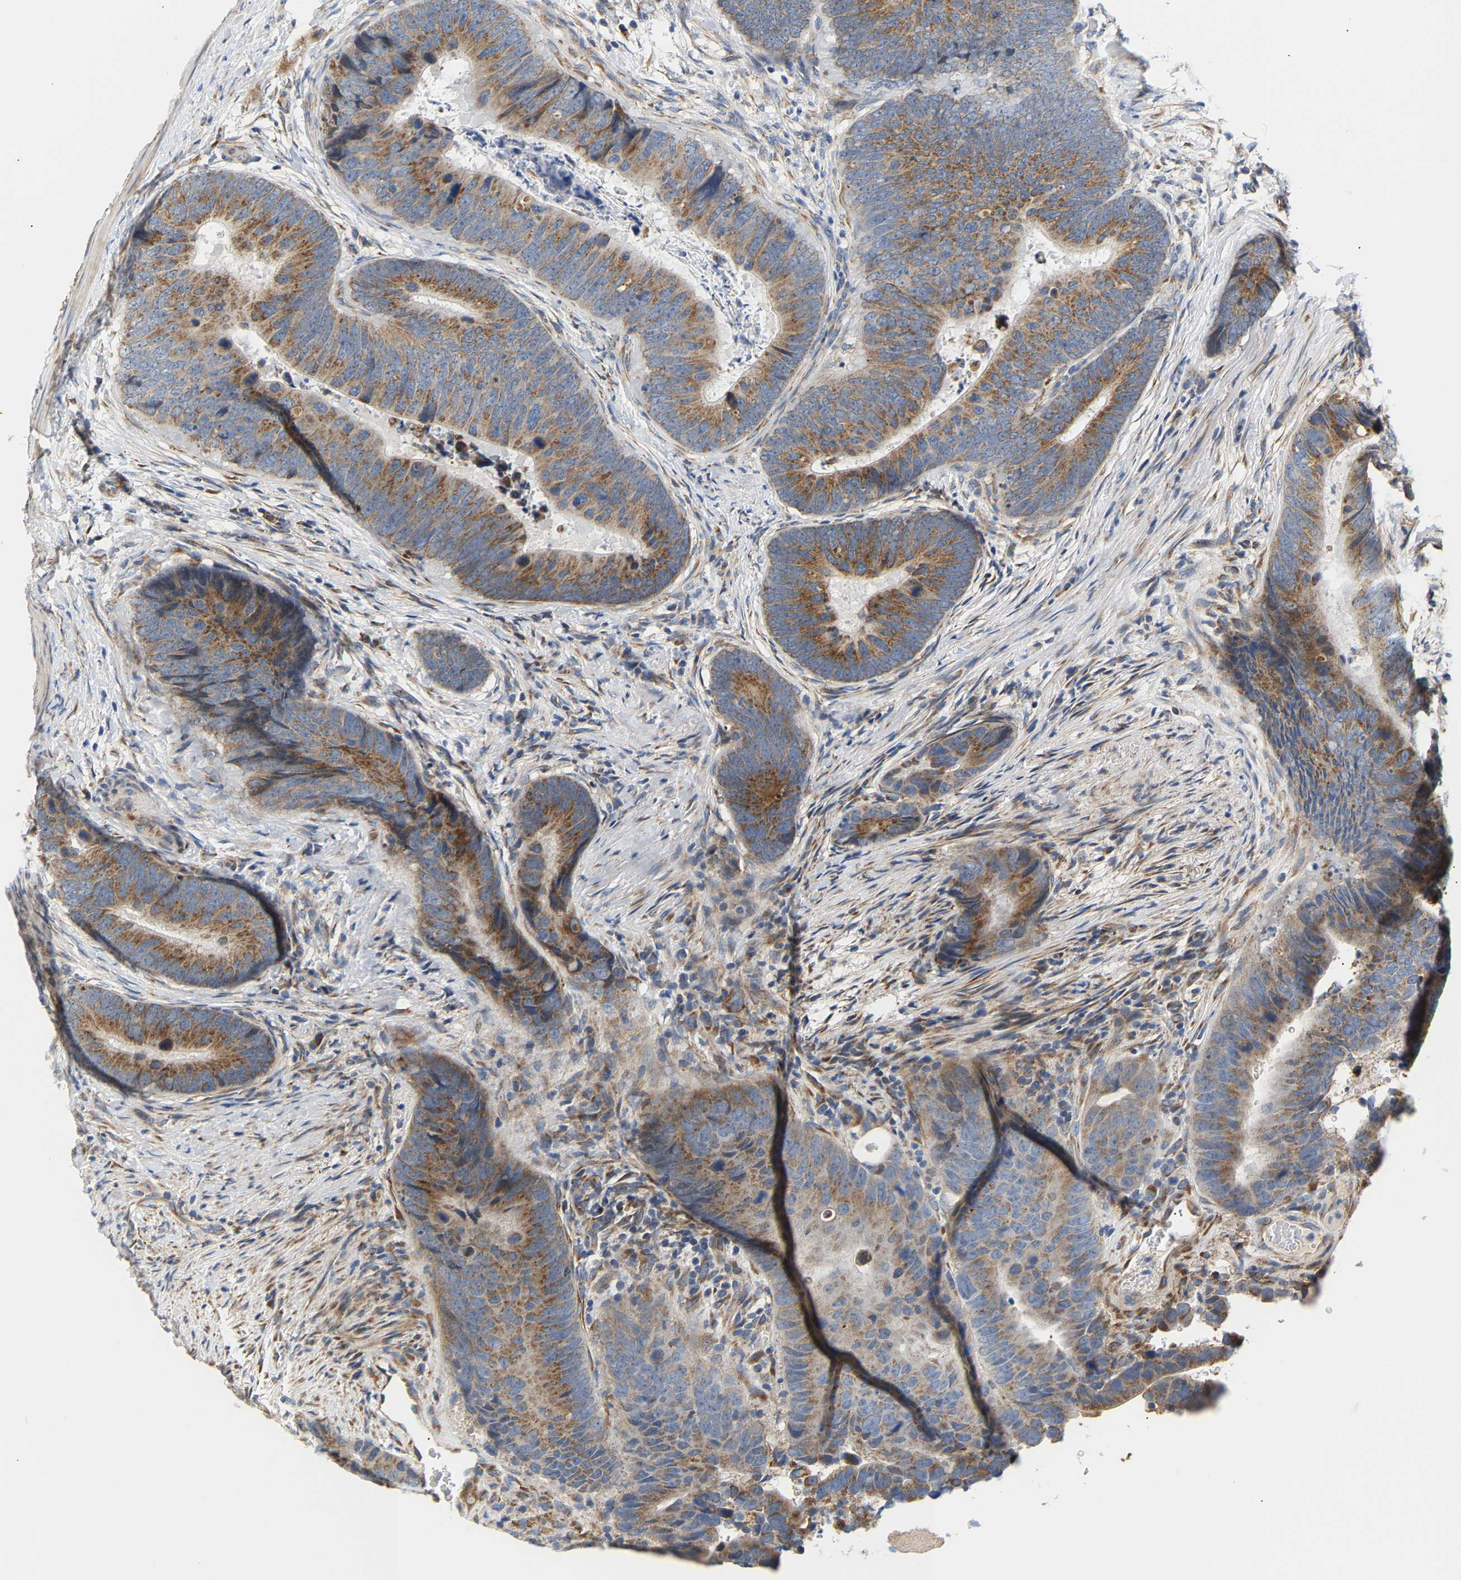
{"staining": {"intensity": "moderate", "quantity": ">75%", "location": "cytoplasmic/membranous"}, "tissue": "colorectal cancer", "cell_type": "Tumor cells", "image_type": "cancer", "snomed": [{"axis": "morphology", "description": "Adenocarcinoma, NOS"}, {"axis": "topography", "description": "Colon"}], "caption": "Immunohistochemical staining of human colorectal adenocarcinoma exhibits medium levels of moderate cytoplasmic/membranous positivity in about >75% of tumor cells.", "gene": "TMEM168", "patient": {"sex": "male", "age": 56}}